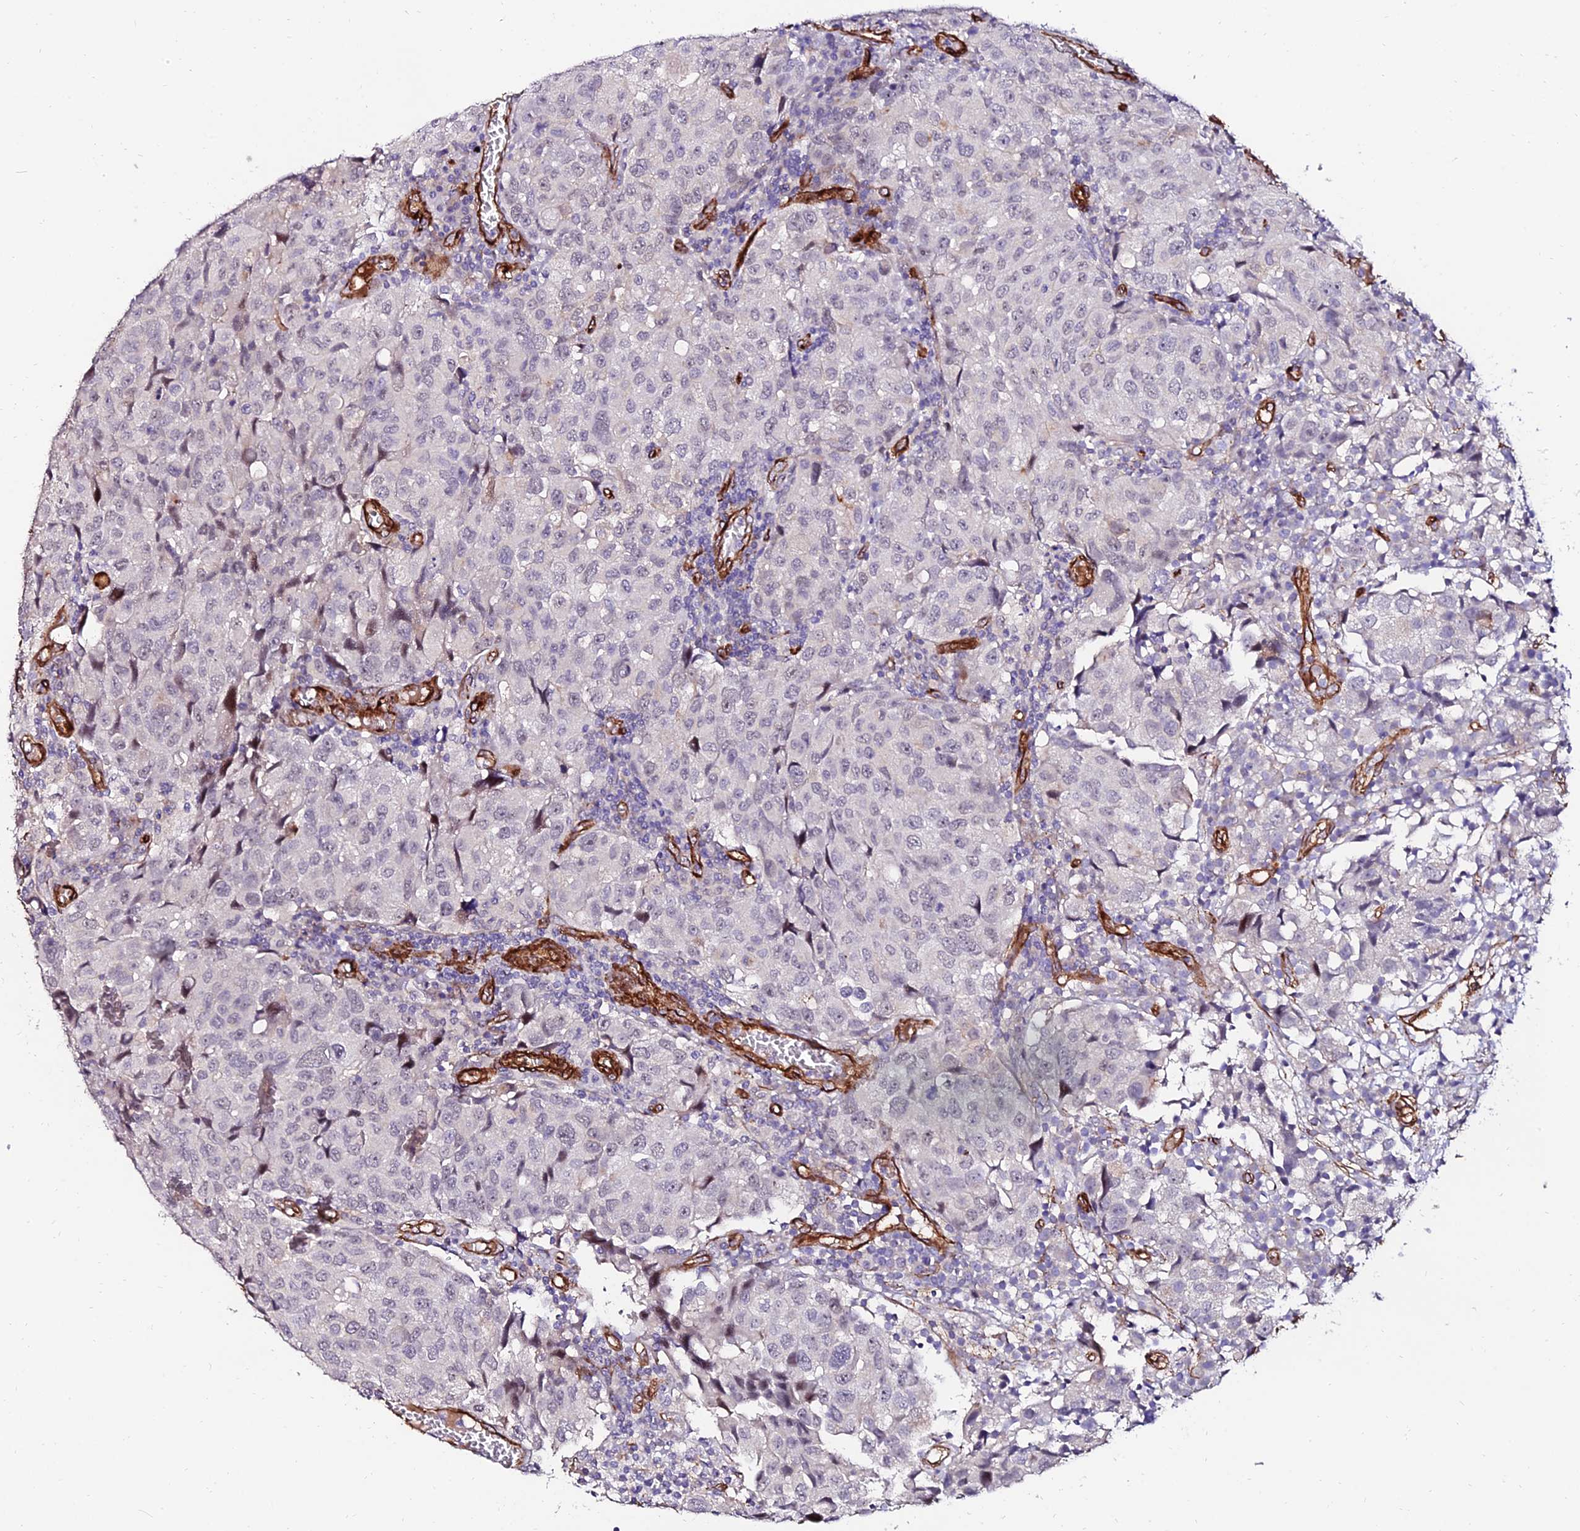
{"staining": {"intensity": "negative", "quantity": "none", "location": "none"}, "tissue": "urothelial cancer", "cell_type": "Tumor cells", "image_type": "cancer", "snomed": [{"axis": "morphology", "description": "Urothelial carcinoma, High grade"}, {"axis": "topography", "description": "Urinary bladder"}], "caption": "Tumor cells are negative for brown protein staining in high-grade urothelial carcinoma. The staining is performed using DAB (3,3'-diaminobenzidine) brown chromogen with nuclei counter-stained in using hematoxylin.", "gene": "ALDH3B2", "patient": {"sex": "female", "age": 75}}